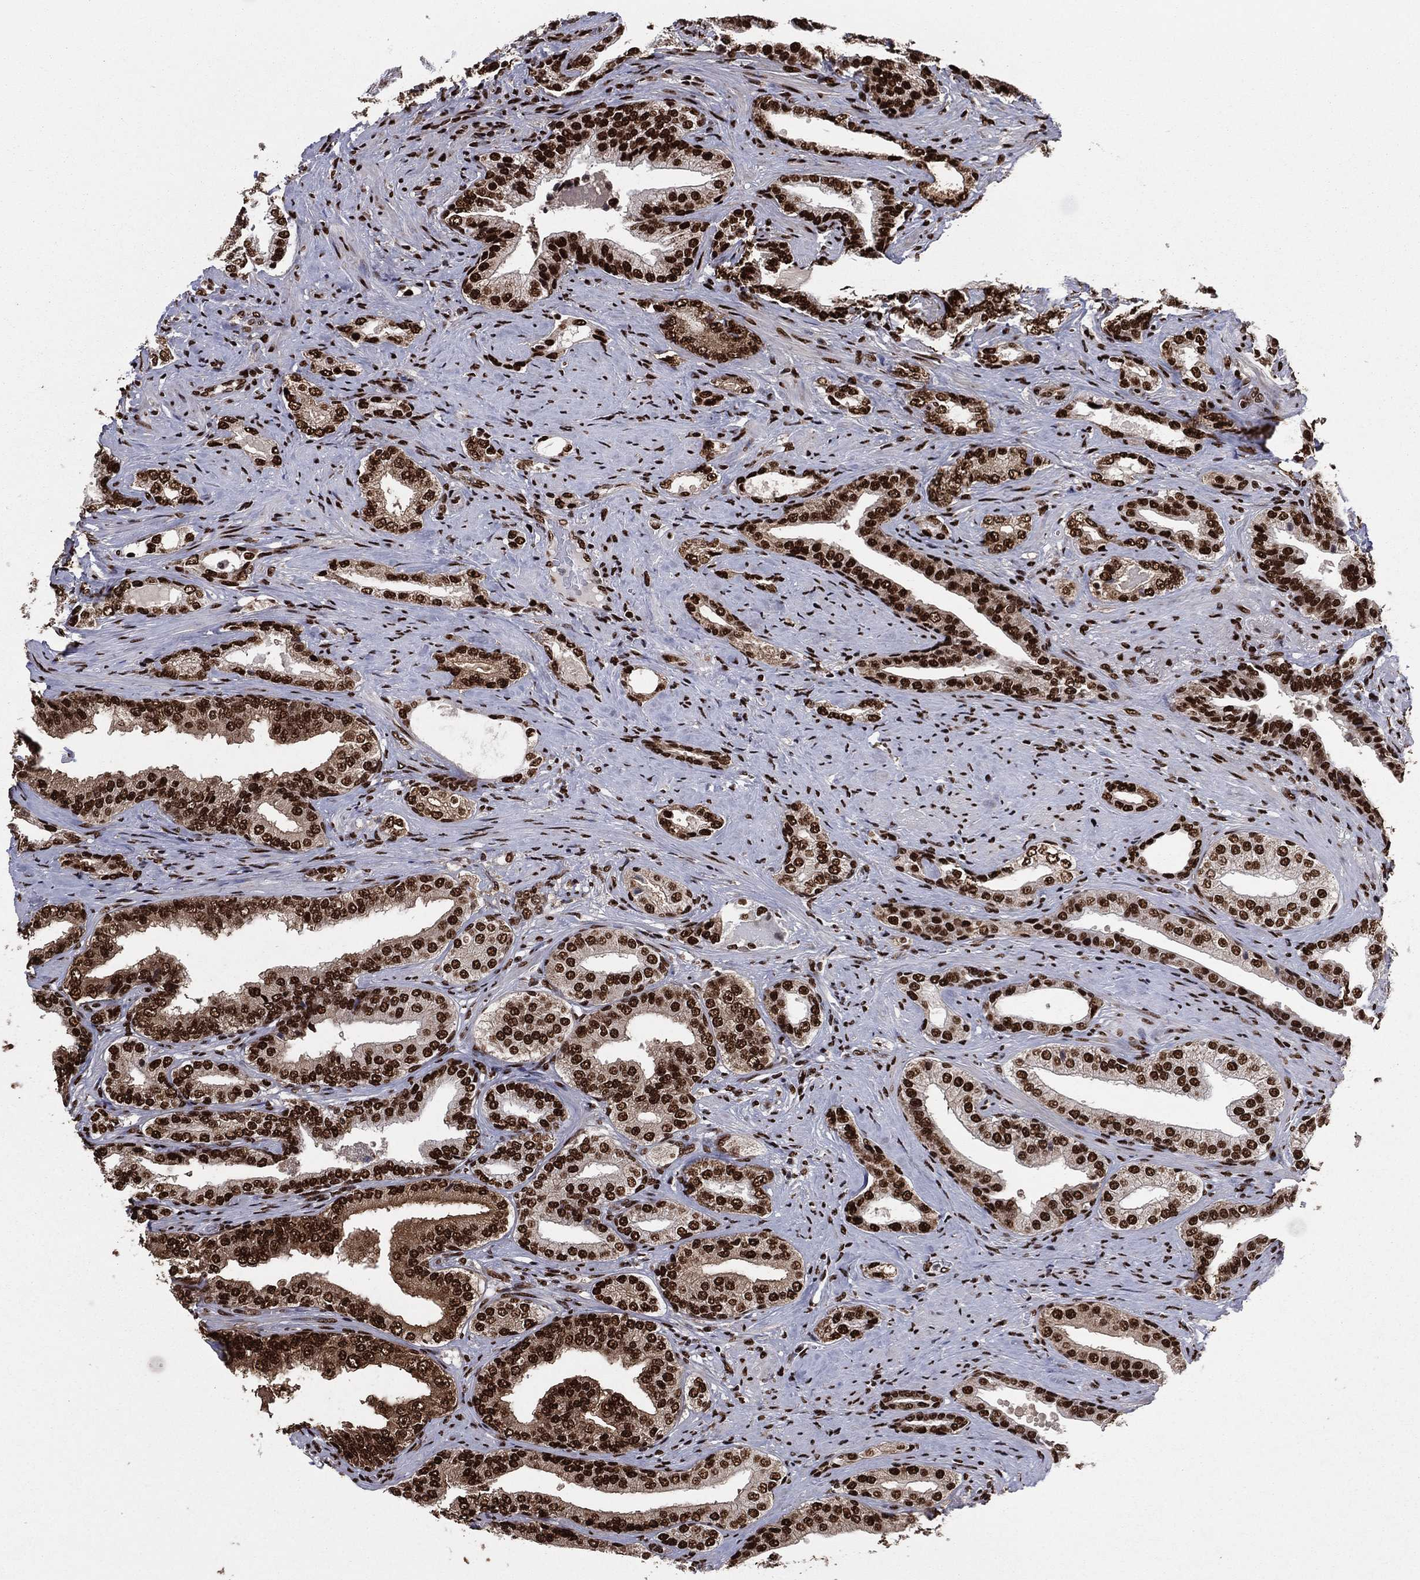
{"staining": {"intensity": "strong", "quantity": ">75%", "location": "nuclear"}, "tissue": "prostate cancer", "cell_type": "Tumor cells", "image_type": "cancer", "snomed": [{"axis": "morphology", "description": "Adenocarcinoma, Low grade"}, {"axis": "topography", "description": "Prostate and seminal vesicle, NOS"}], "caption": "IHC image of prostate low-grade adenocarcinoma stained for a protein (brown), which displays high levels of strong nuclear positivity in approximately >75% of tumor cells.", "gene": "TP53BP1", "patient": {"sex": "male", "age": 61}}